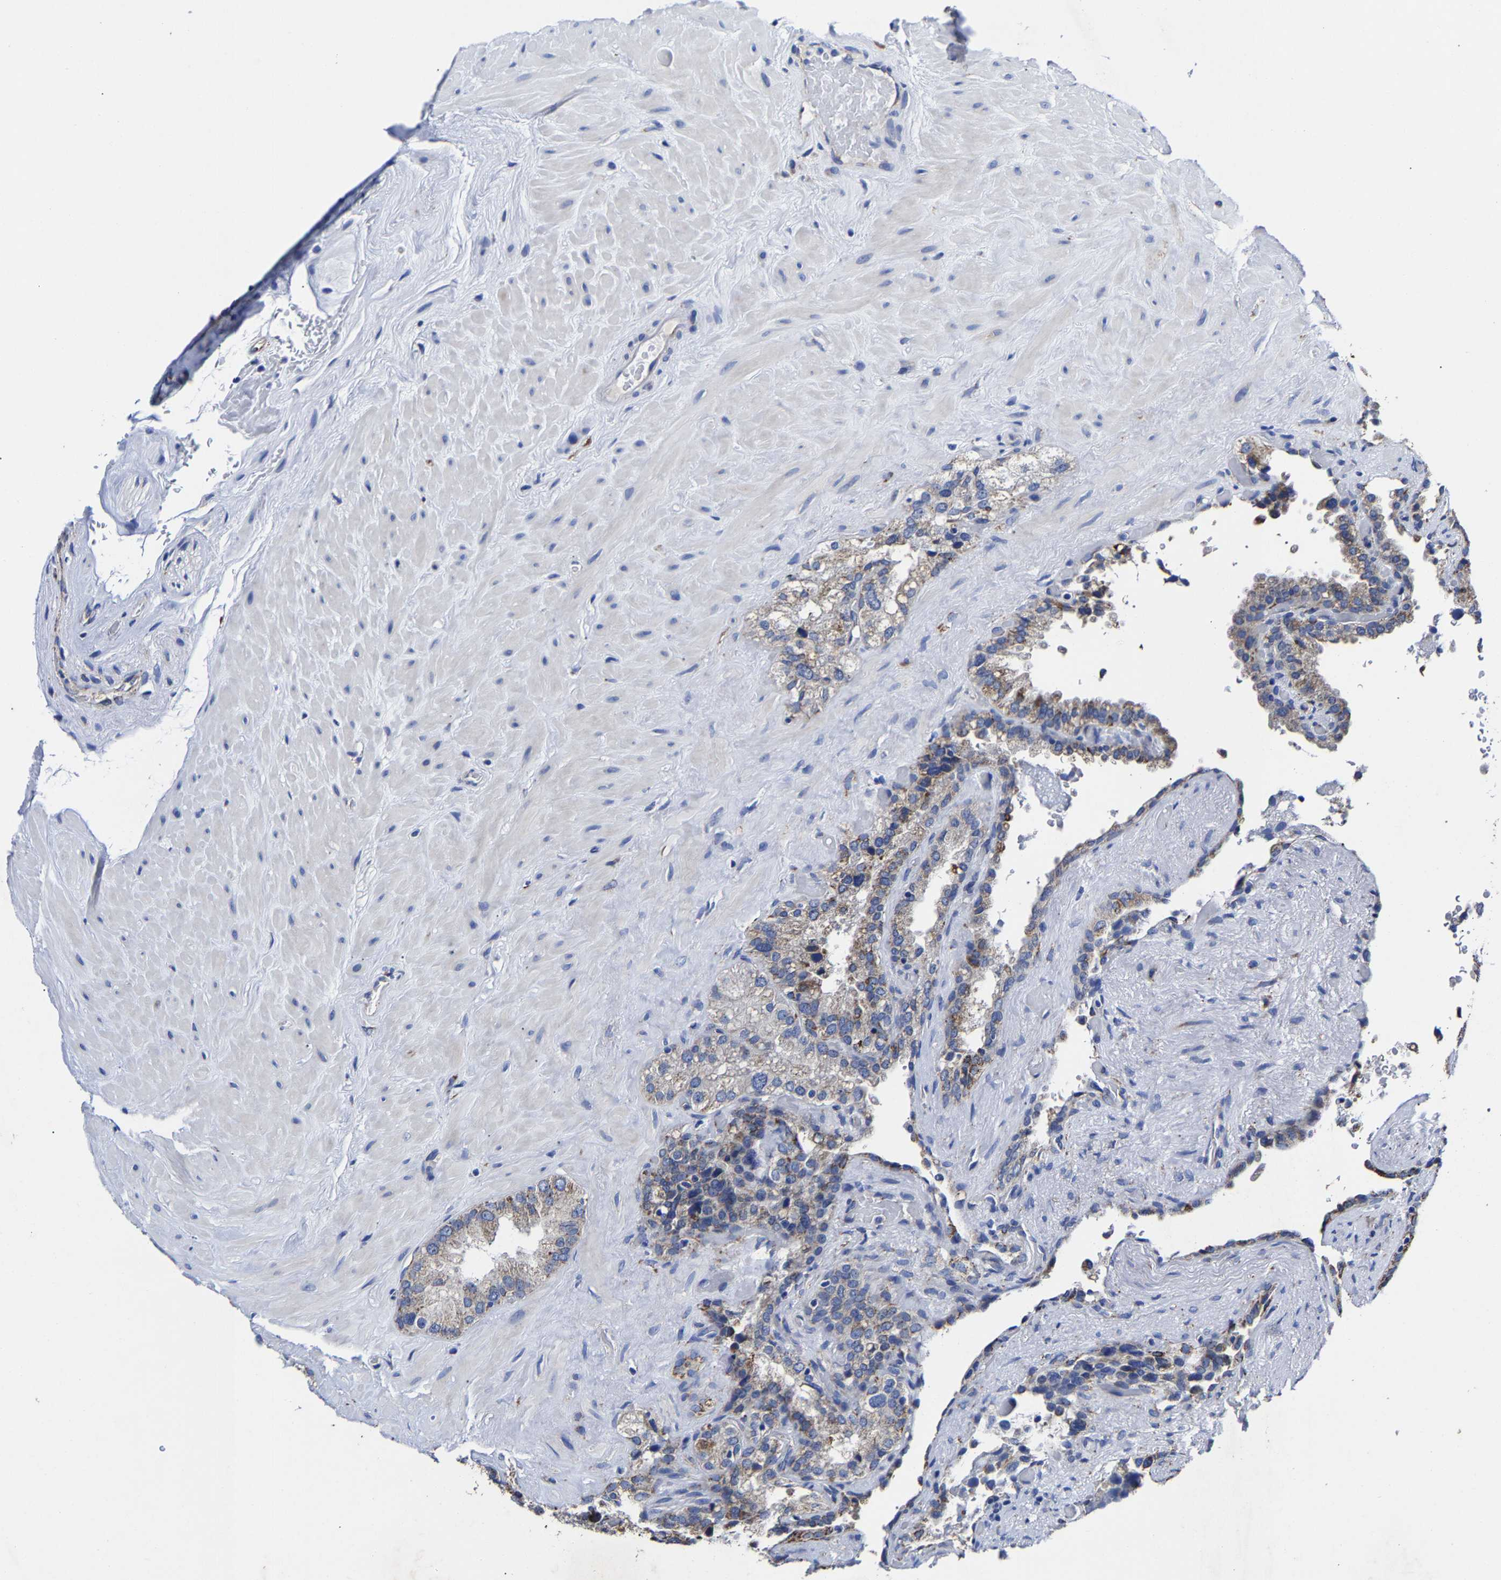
{"staining": {"intensity": "moderate", "quantity": "25%-75%", "location": "cytoplasmic/membranous"}, "tissue": "seminal vesicle", "cell_type": "Glandular cells", "image_type": "normal", "snomed": [{"axis": "morphology", "description": "Normal tissue, NOS"}, {"axis": "topography", "description": "Seminal veicle"}], "caption": "Brown immunohistochemical staining in benign human seminal vesicle reveals moderate cytoplasmic/membranous expression in about 25%-75% of glandular cells.", "gene": "AASS", "patient": {"sex": "male", "age": 68}}